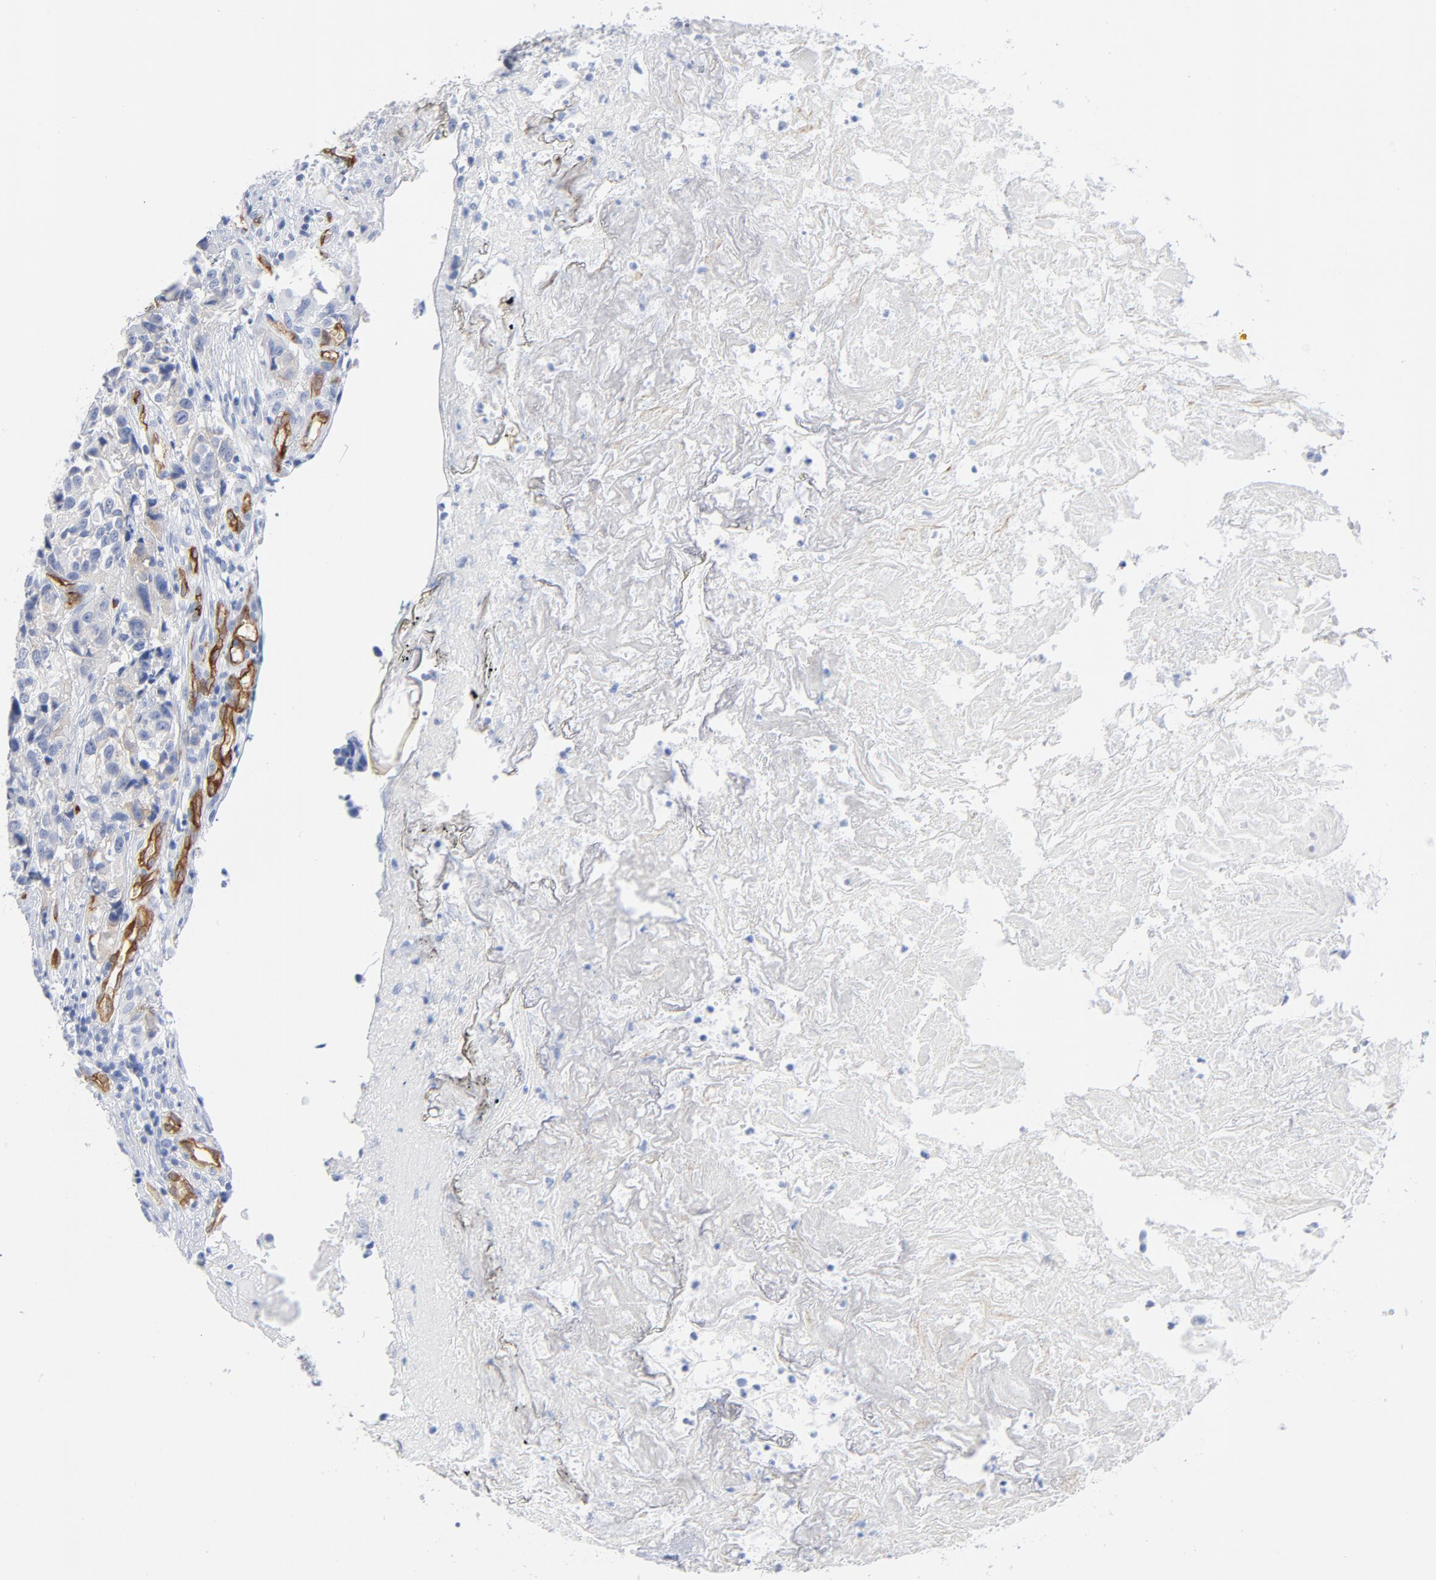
{"staining": {"intensity": "moderate", "quantity": ">75%", "location": "cytoplasmic/membranous"}, "tissue": "urothelial cancer", "cell_type": "Tumor cells", "image_type": "cancer", "snomed": [{"axis": "morphology", "description": "Urothelial carcinoma, High grade"}, {"axis": "topography", "description": "Urinary bladder"}], "caption": "Protein expression analysis of human urothelial cancer reveals moderate cytoplasmic/membranous expression in approximately >75% of tumor cells.", "gene": "SHANK3", "patient": {"sex": "female", "age": 81}}